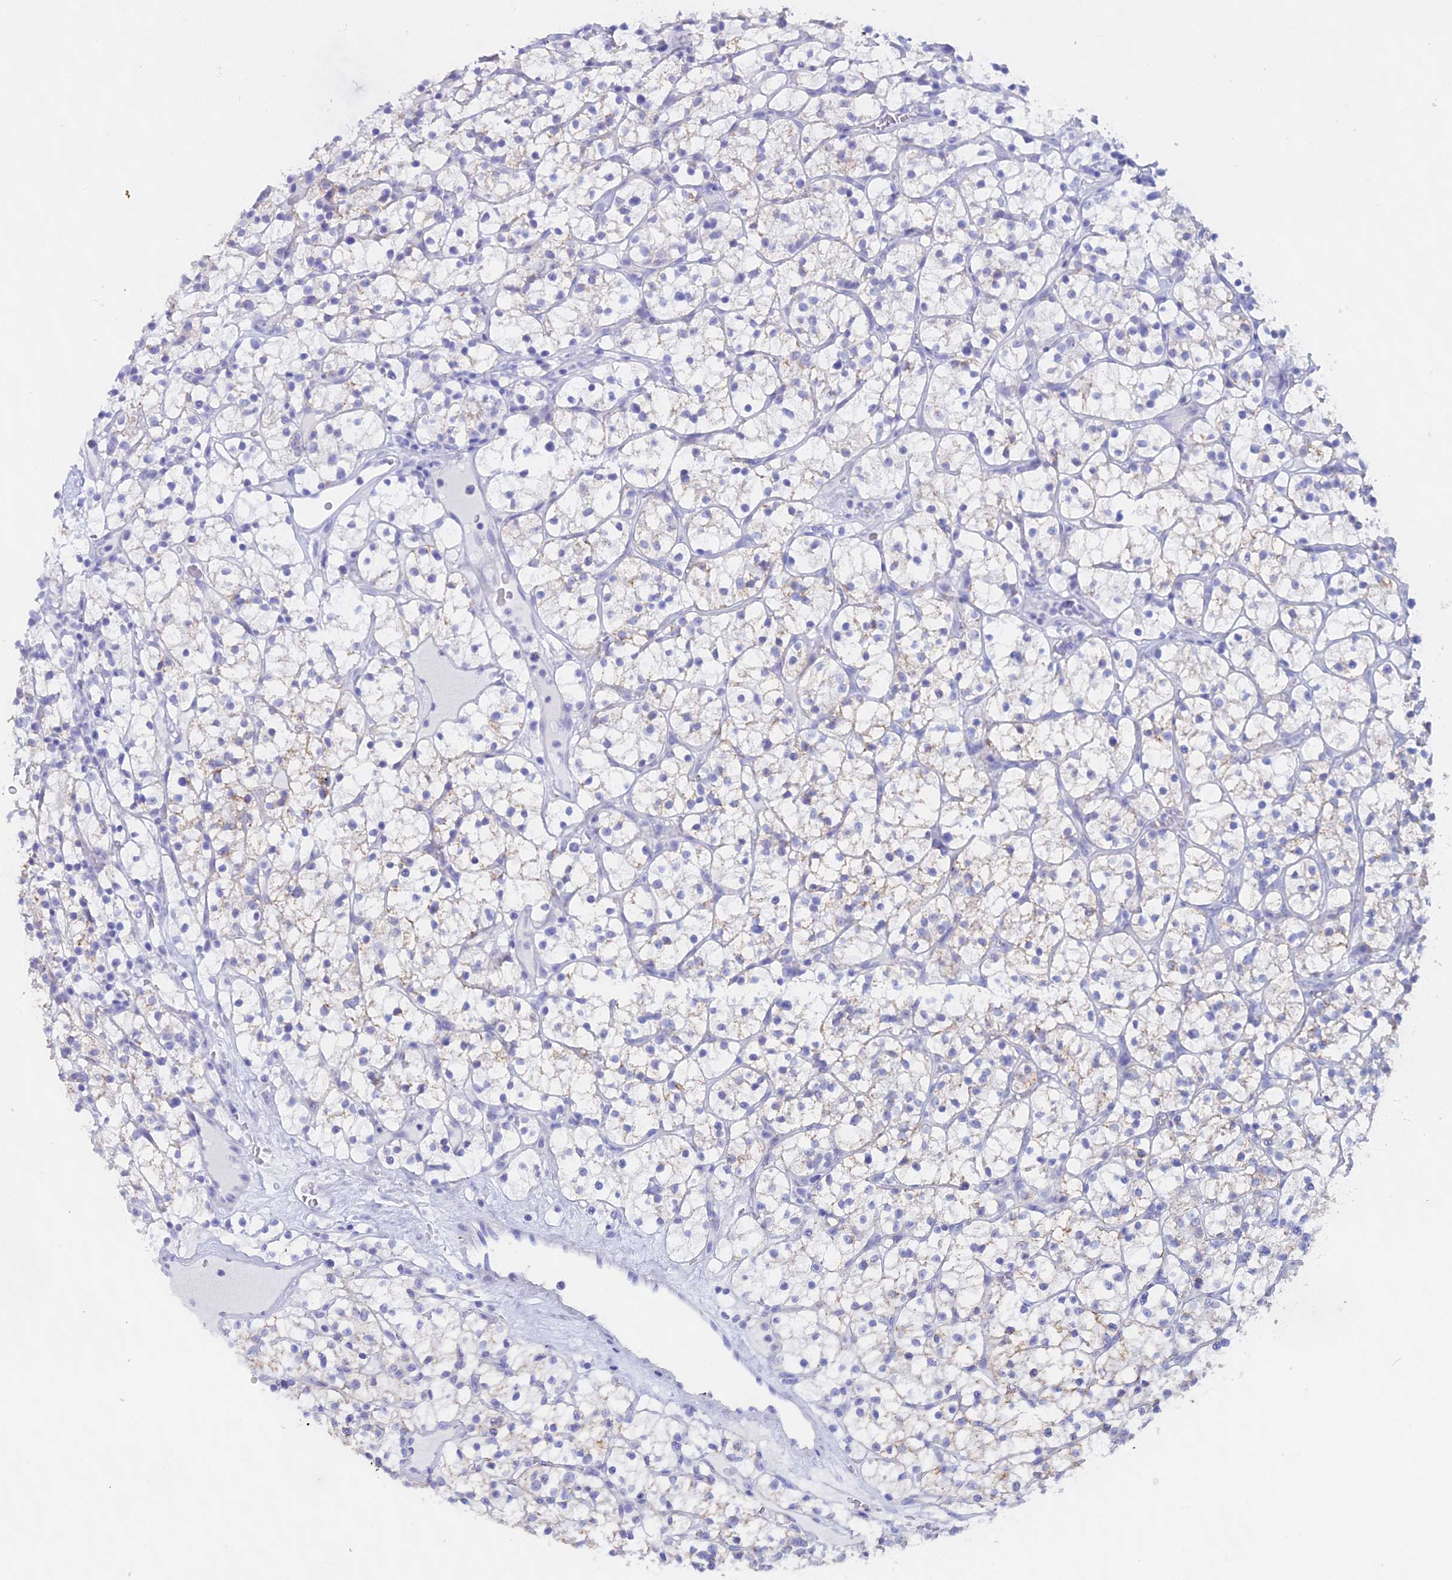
{"staining": {"intensity": "negative", "quantity": "none", "location": "none"}, "tissue": "renal cancer", "cell_type": "Tumor cells", "image_type": "cancer", "snomed": [{"axis": "morphology", "description": "Adenocarcinoma, NOS"}, {"axis": "topography", "description": "Kidney"}], "caption": "This is an immunohistochemistry (IHC) histopathology image of human renal cancer (adenocarcinoma). There is no positivity in tumor cells.", "gene": "CGB2", "patient": {"sex": "female", "age": 64}}